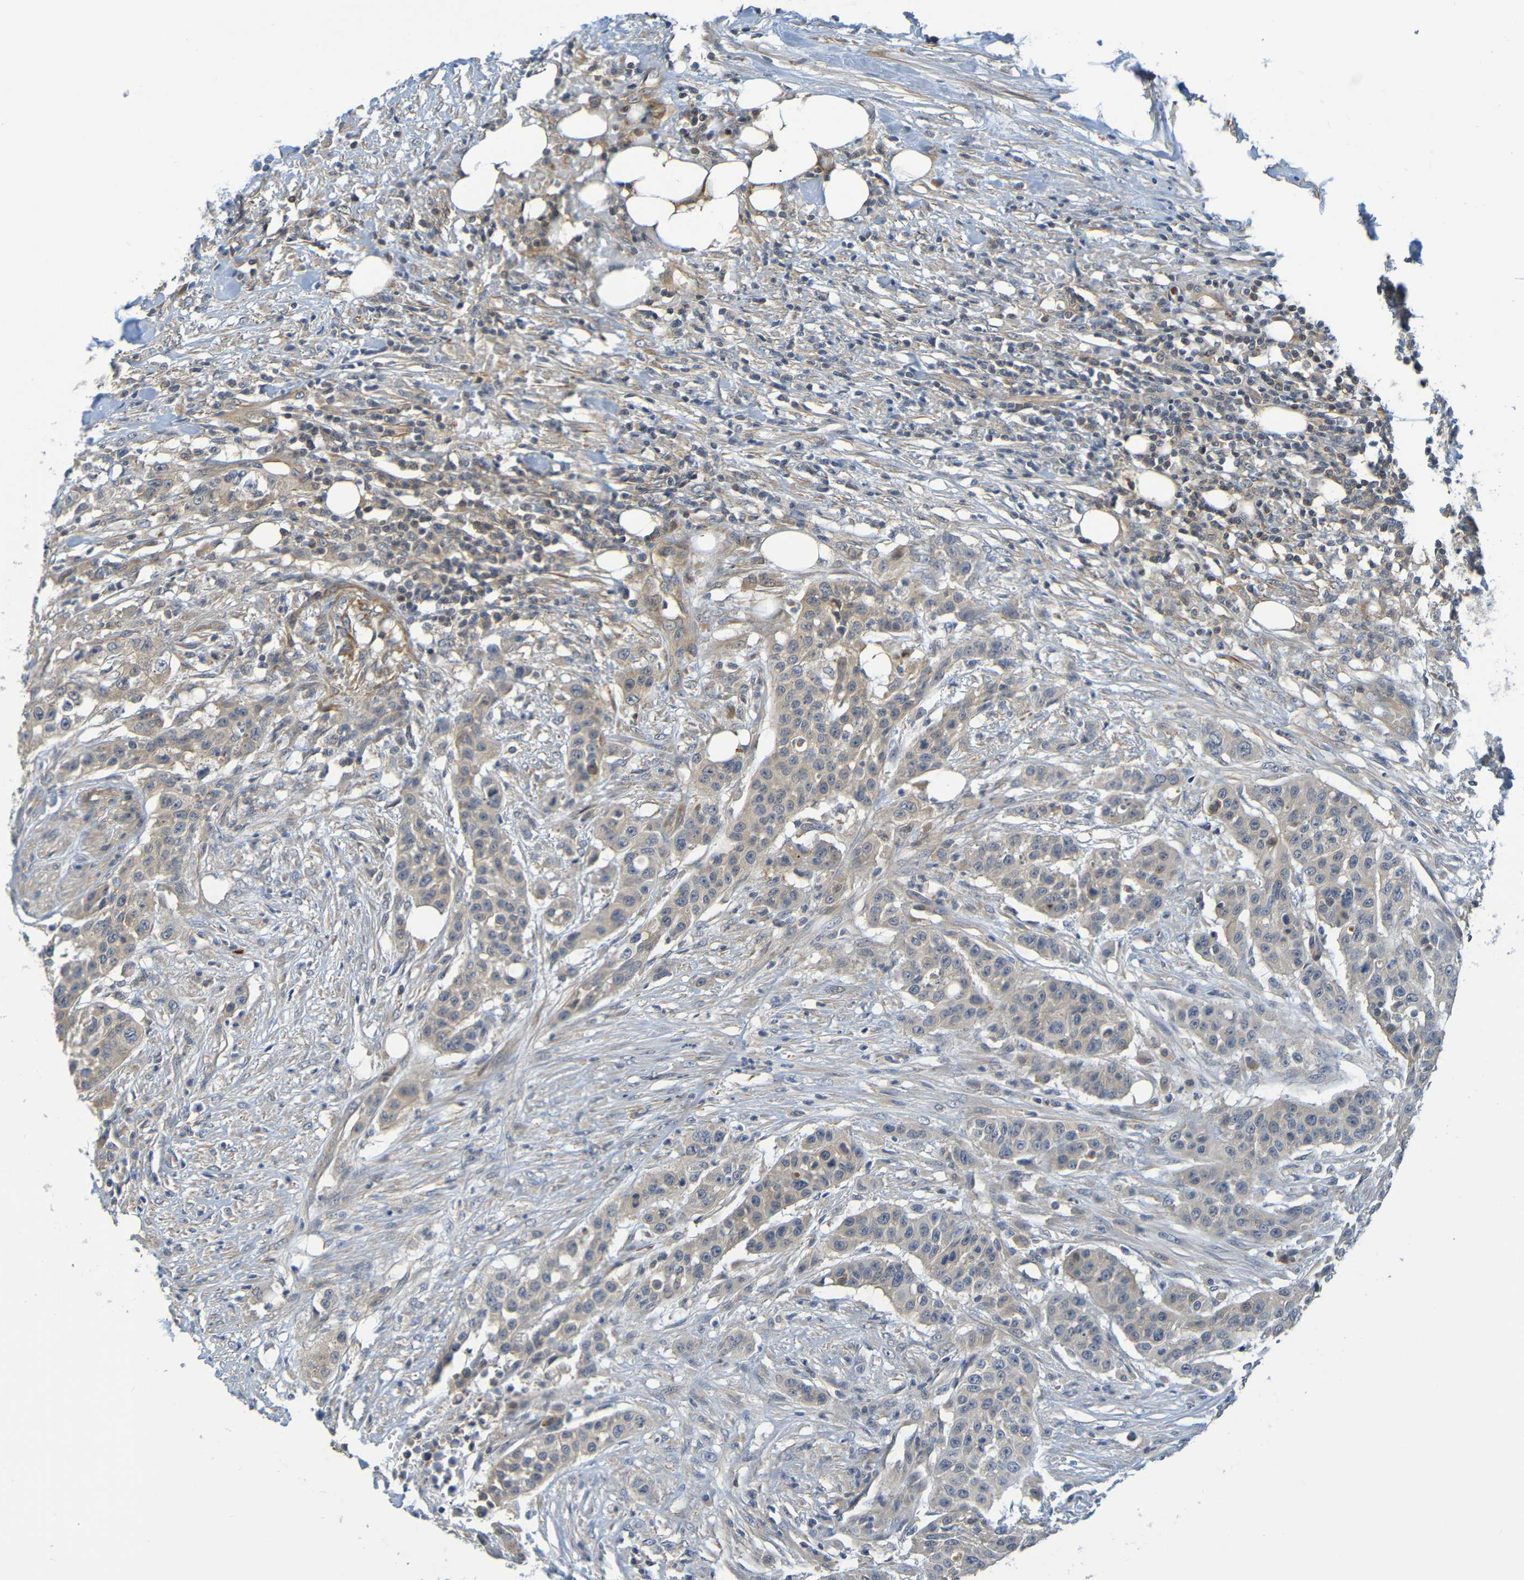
{"staining": {"intensity": "weak", "quantity": "25%-75%", "location": "cytoplasmic/membranous"}, "tissue": "urothelial cancer", "cell_type": "Tumor cells", "image_type": "cancer", "snomed": [{"axis": "morphology", "description": "Urothelial carcinoma, High grade"}, {"axis": "topography", "description": "Urinary bladder"}], "caption": "Tumor cells demonstrate weak cytoplasmic/membranous expression in about 25%-75% of cells in urothelial cancer. (DAB = brown stain, brightfield microscopy at high magnification).", "gene": "CYP4F2", "patient": {"sex": "male", "age": 74}}